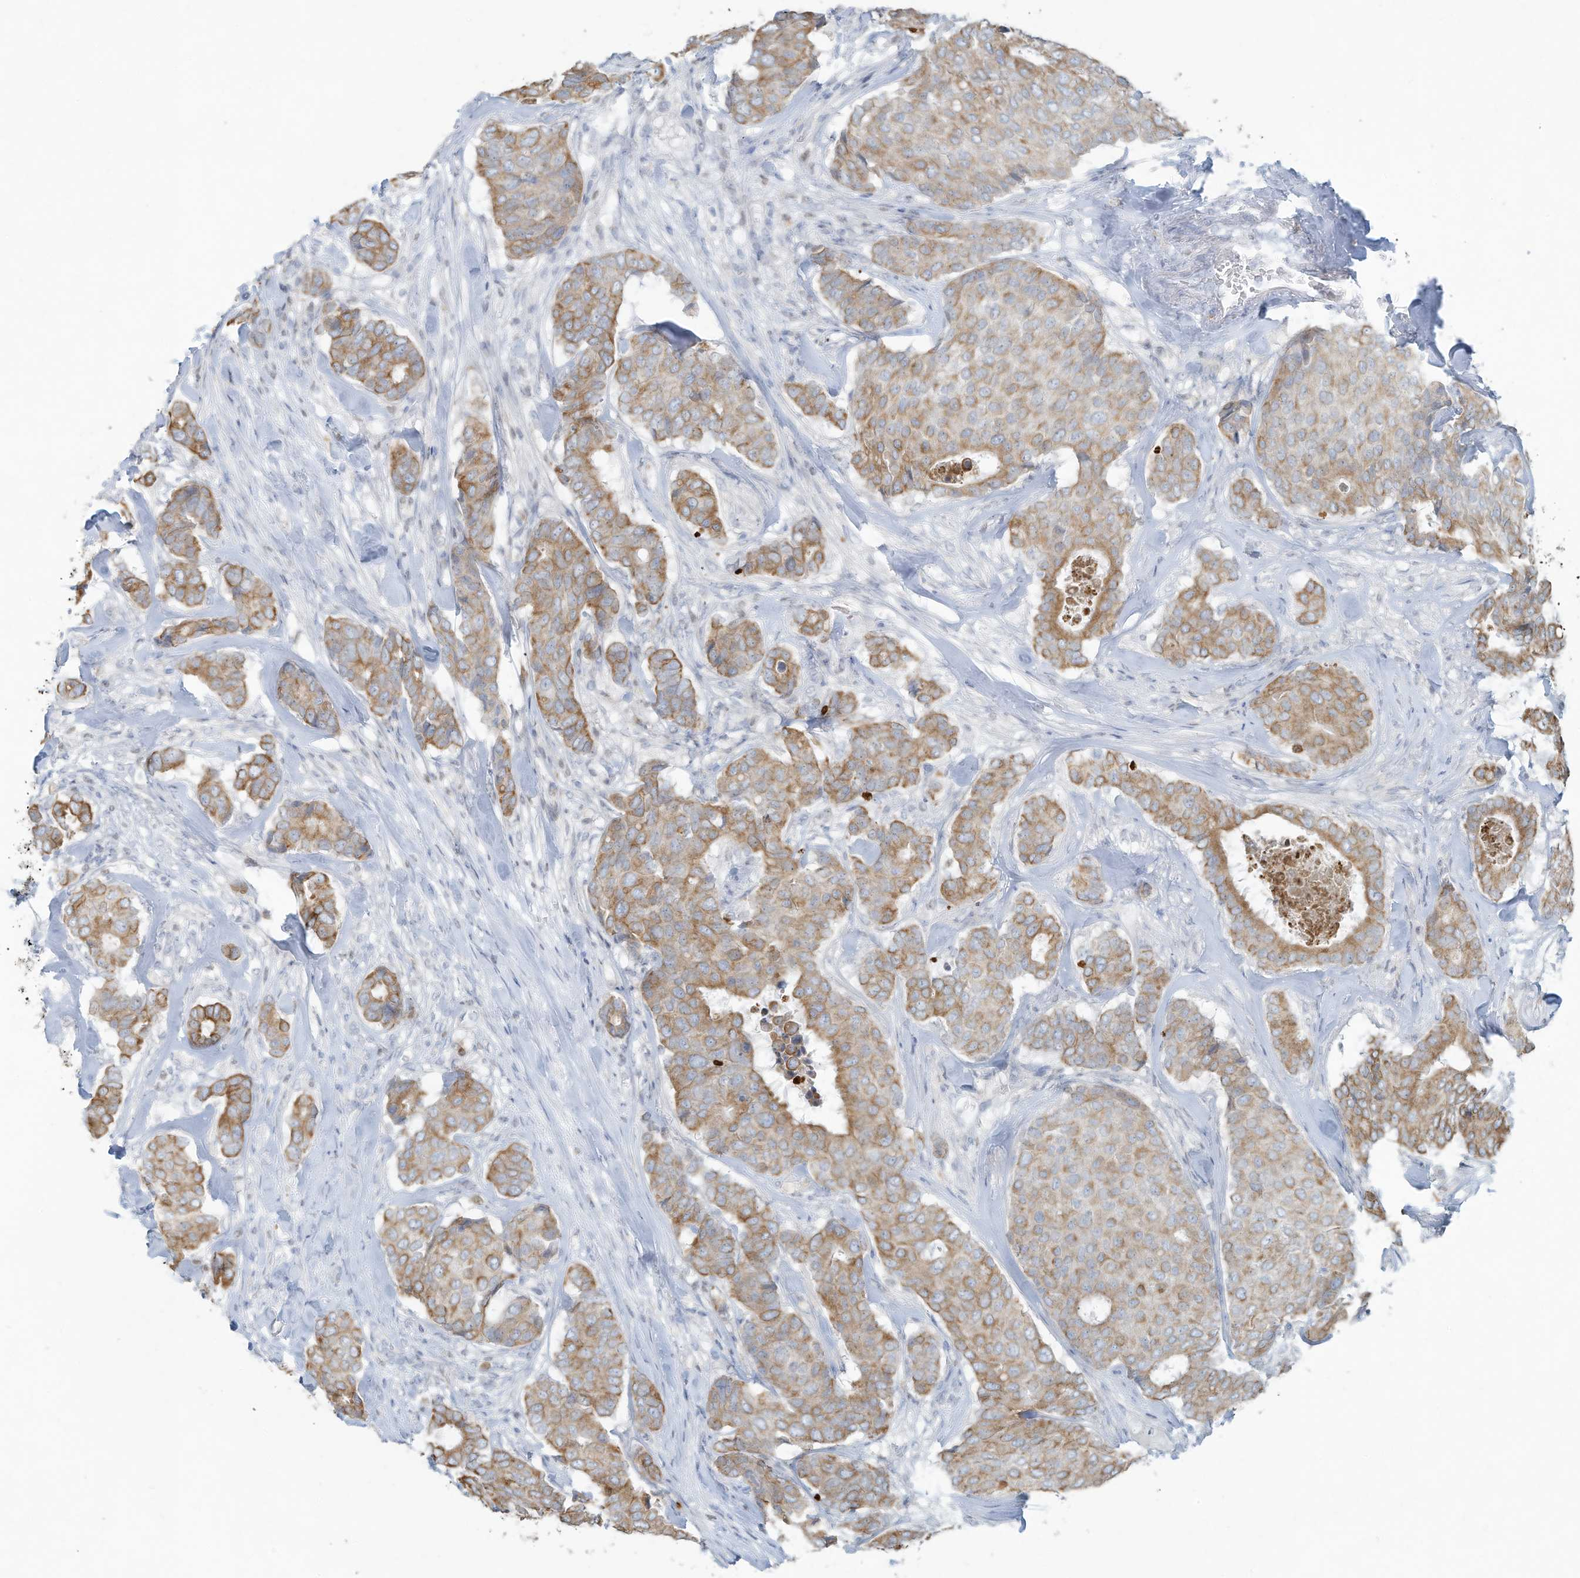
{"staining": {"intensity": "moderate", "quantity": ">75%", "location": "cytoplasmic/membranous"}, "tissue": "breast cancer", "cell_type": "Tumor cells", "image_type": "cancer", "snomed": [{"axis": "morphology", "description": "Duct carcinoma"}, {"axis": "topography", "description": "Breast"}], "caption": "Immunohistochemical staining of breast invasive ductal carcinoma exhibits medium levels of moderate cytoplasmic/membranous positivity in about >75% of tumor cells.", "gene": "TUBE1", "patient": {"sex": "female", "age": 75}}